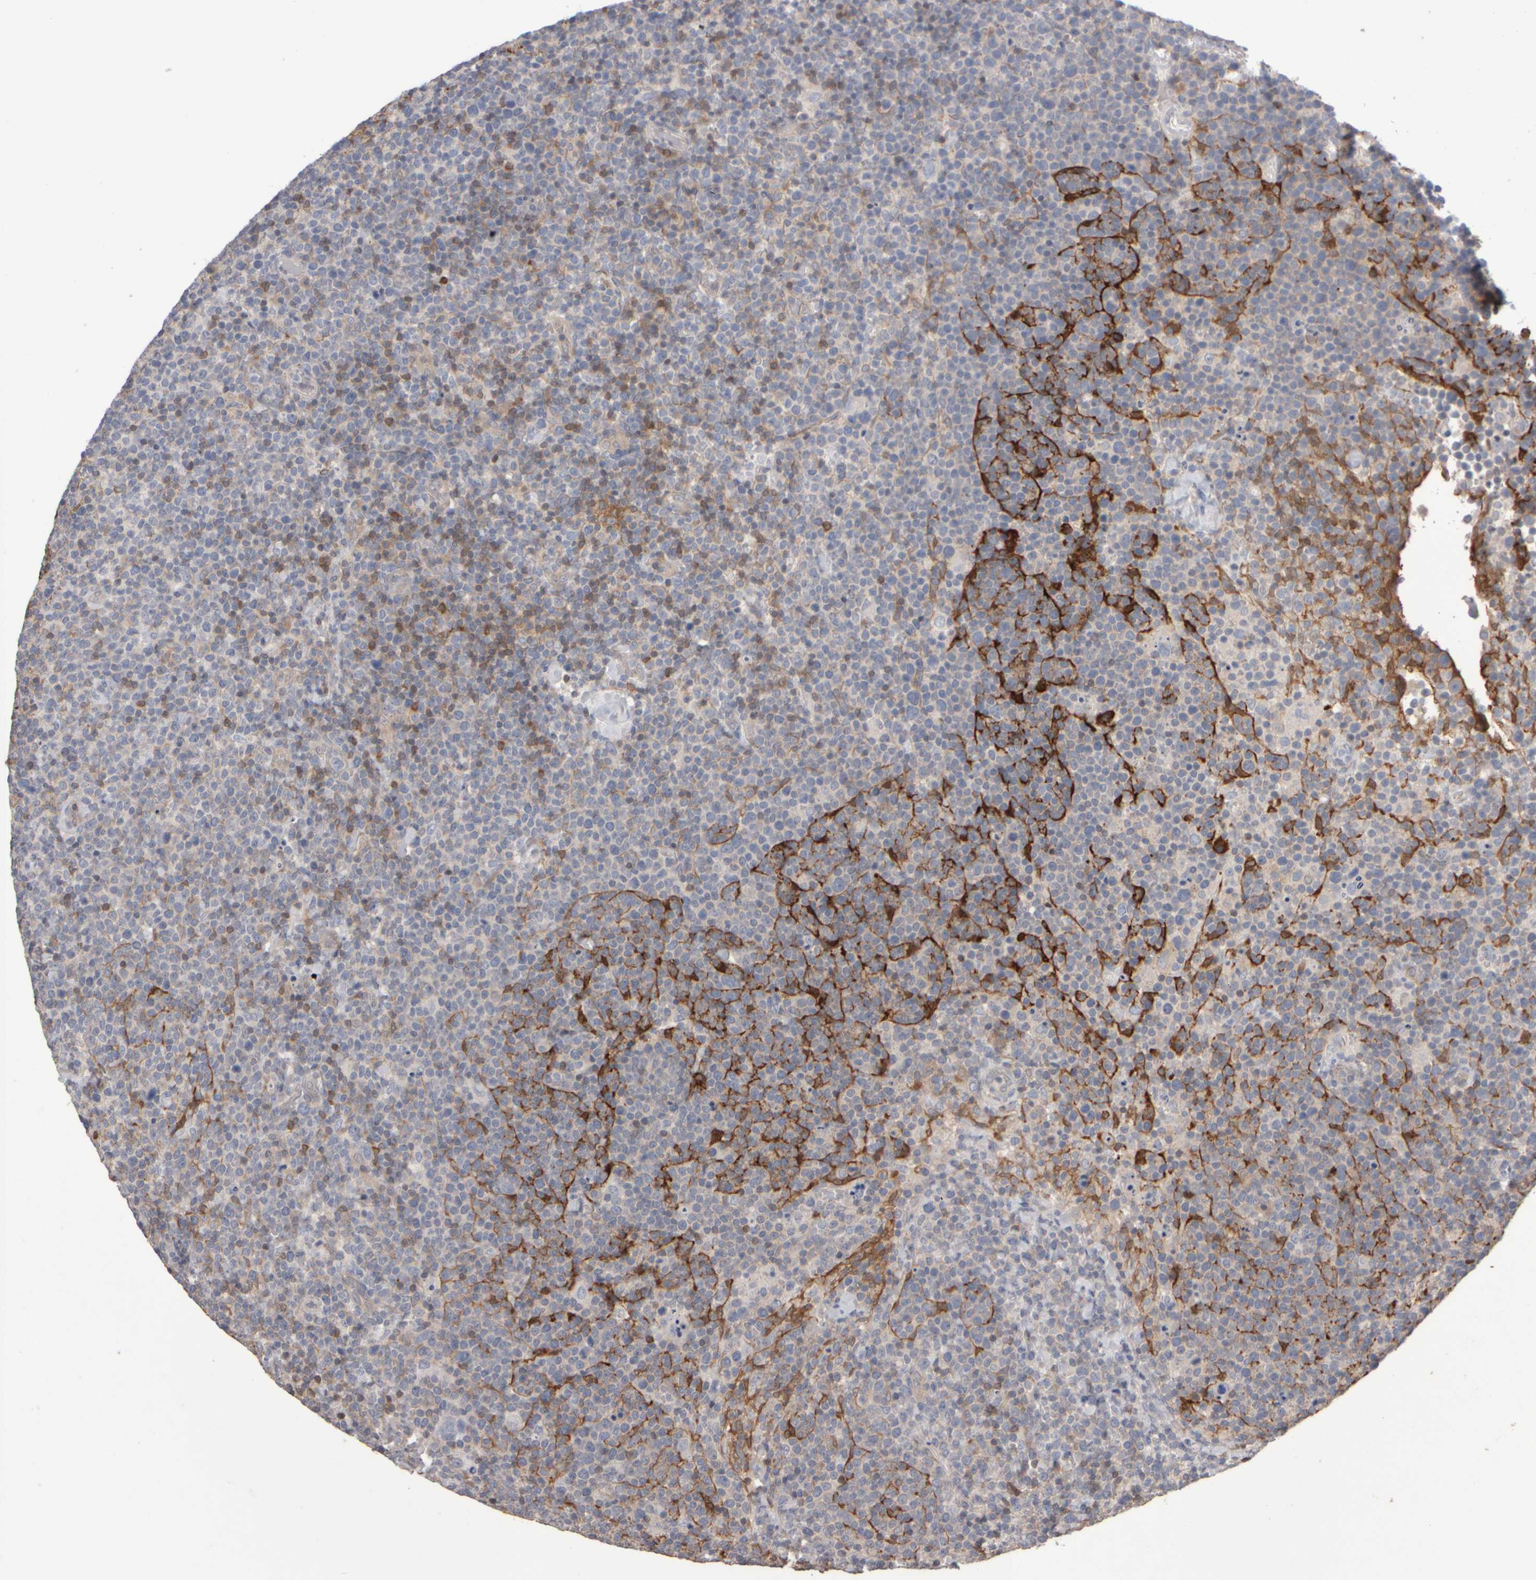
{"staining": {"intensity": "negative", "quantity": "none", "location": "none"}, "tissue": "lymphoma", "cell_type": "Tumor cells", "image_type": "cancer", "snomed": [{"axis": "morphology", "description": "Malignant lymphoma, non-Hodgkin's type, High grade"}, {"axis": "topography", "description": "Lymph node"}], "caption": "Immunohistochemistry image of neoplastic tissue: lymphoma stained with DAB (3,3'-diaminobenzidine) exhibits no significant protein expression in tumor cells. Brightfield microscopy of immunohistochemistry (IHC) stained with DAB (3,3'-diaminobenzidine) (brown) and hematoxylin (blue), captured at high magnification.", "gene": "EPHX2", "patient": {"sex": "male", "age": 61}}